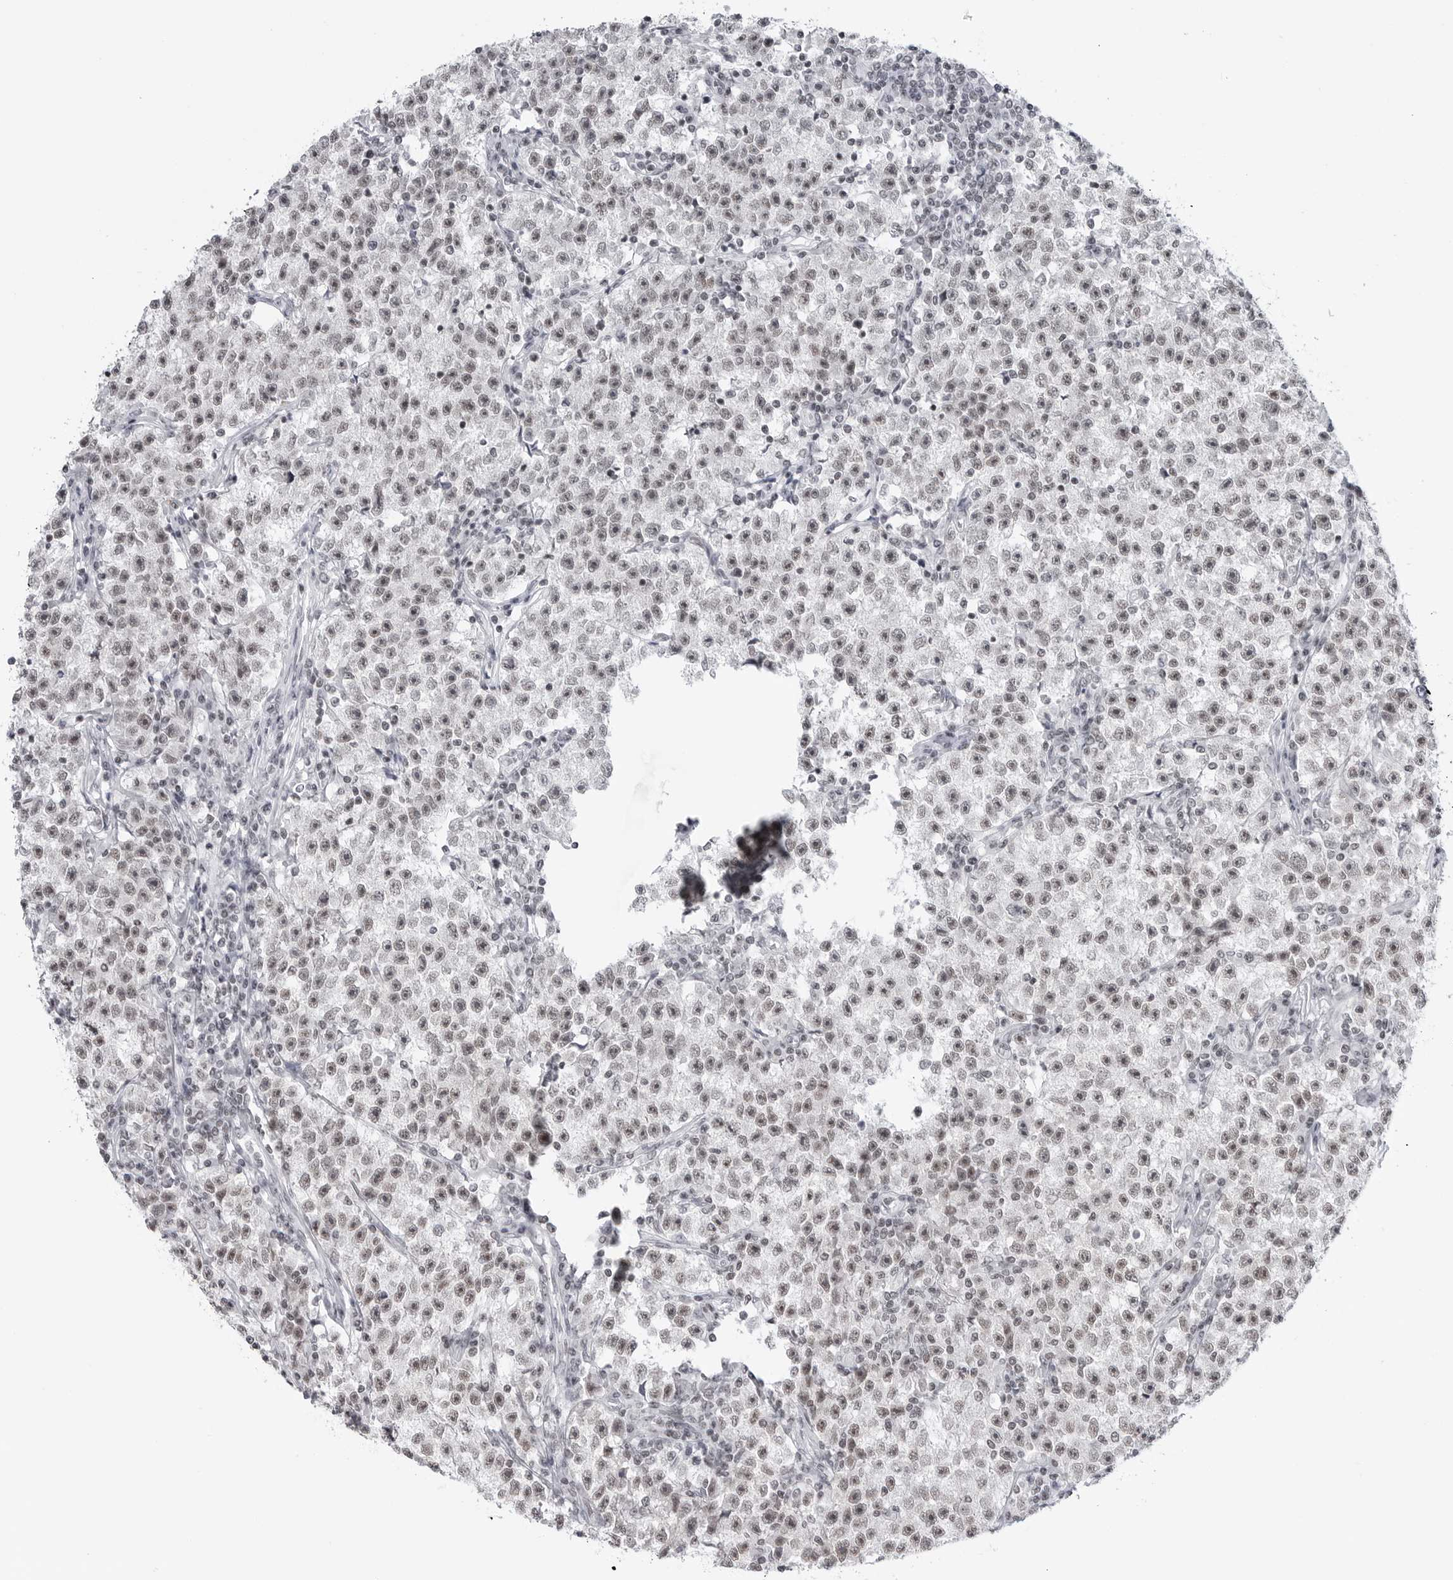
{"staining": {"intensity": "weak", "quantity": "<25%", "location": "nuclear"}, "tissue": "testis cancer", "cell_type": "Tumor cells", "image_type": "cancer", "snomed": [{"axis": "morphology", "description": "Seminoma, NOS"}, {"axis": "topography", "description": "Testis"}], "caption": "Immunohistochemical staining of testis cancer exhibits no significant expression in tumor cells. Nuclei are stained in blue.", "gene": "TRIM66", "patient": {"sex": "male", "age": 22}}